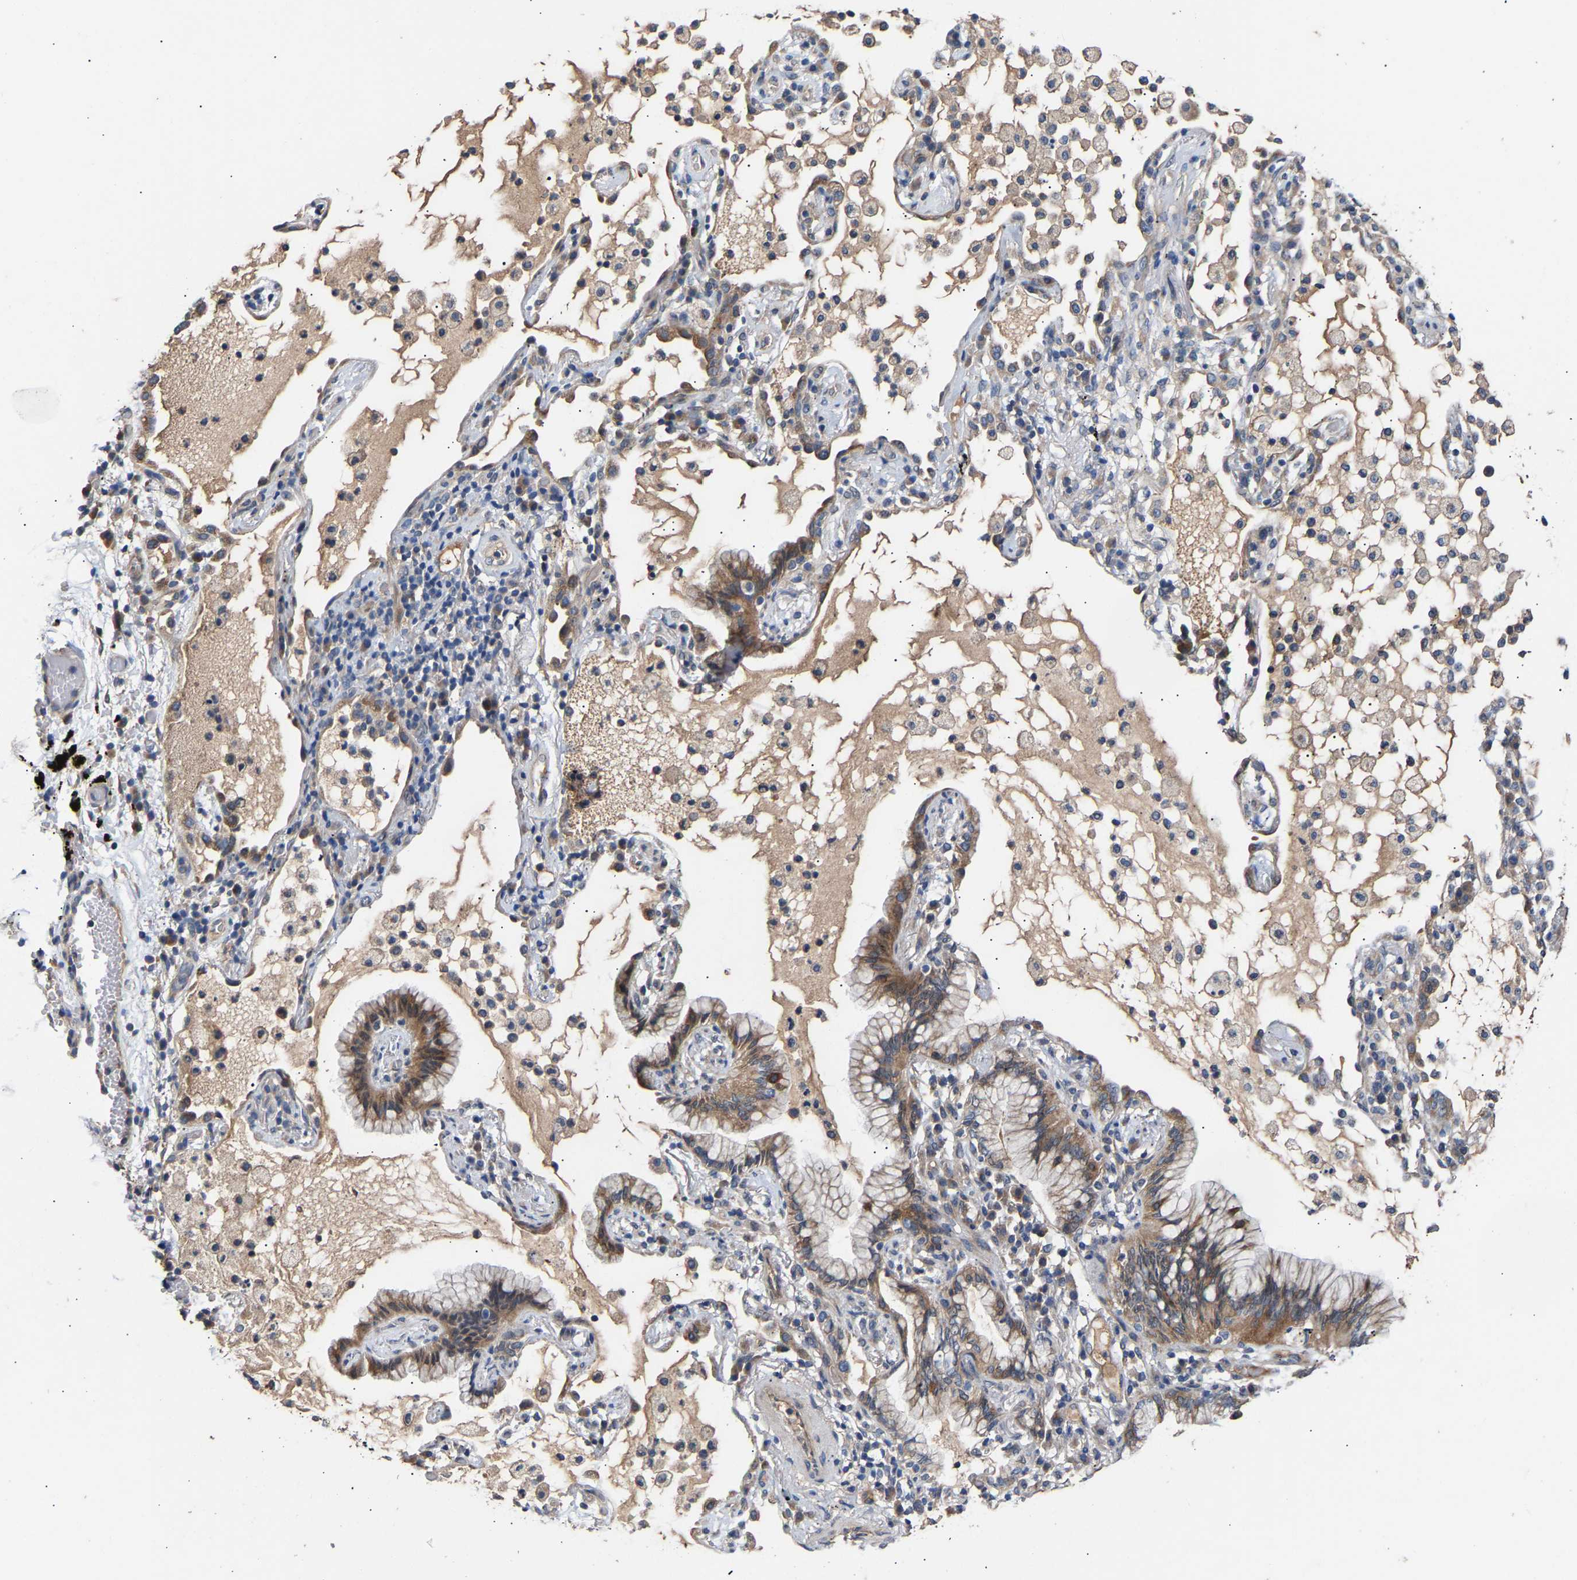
{"staining": {"intensity": "moderate", "quantity": ">75%", "location": "cytoplasmic/membranous"}, "tissue": "lung cancer", "cell_type": "Tumor cells", "image_type": "cancer", "snomed": [{"axis": "morphology", "description": "Adenocarcinoma, NOS"}, {"axis": "topography", "description": "Lung"}], "caption": "Human lung cancer stained with a protein marker displays moderate staining in tumor cells.", "gene": "KASH5", "patient": {"sex": "female", "age": 70}}